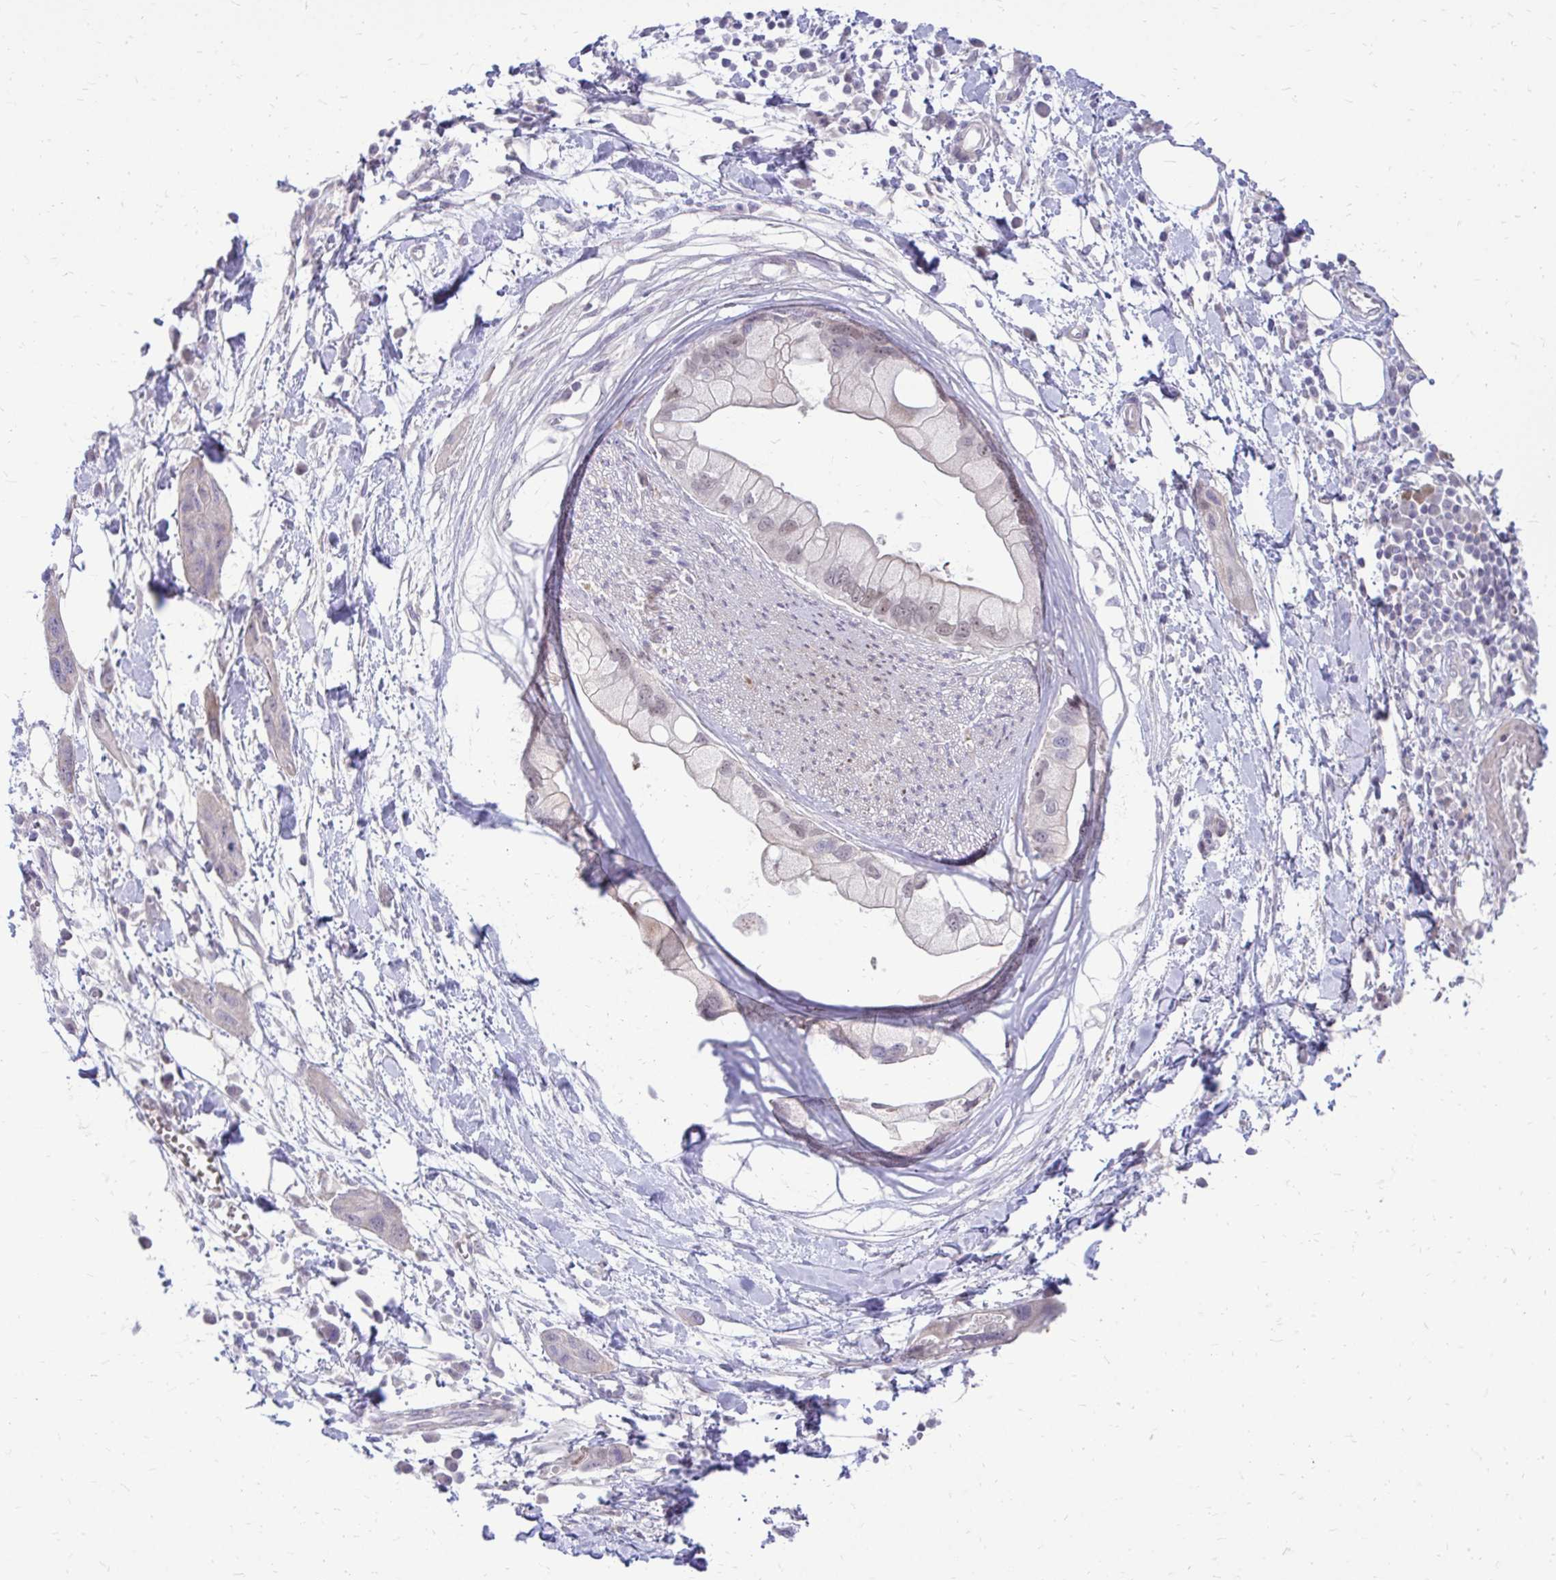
{"staining": {"intensity": "weak", "quantity": "<25%", "location": "nuclear"}, "tissue": "pancreatic cancer", "cell_type": "Tumor cells", "image_type": "cancer", "snomed": [{"axis": "morphology", "description": "Adenocarcinoma, NOS"}, {"axis": "topography", "description": "Pancreas"}], "caption": "This is an immunohistochemistry (IHC) micrograph of human adenocarcinoma (pancreatic). There is no positivity in tumor cells.", "gene": "PPDPFL", "patient": {"sex": "female", "age": 73}}